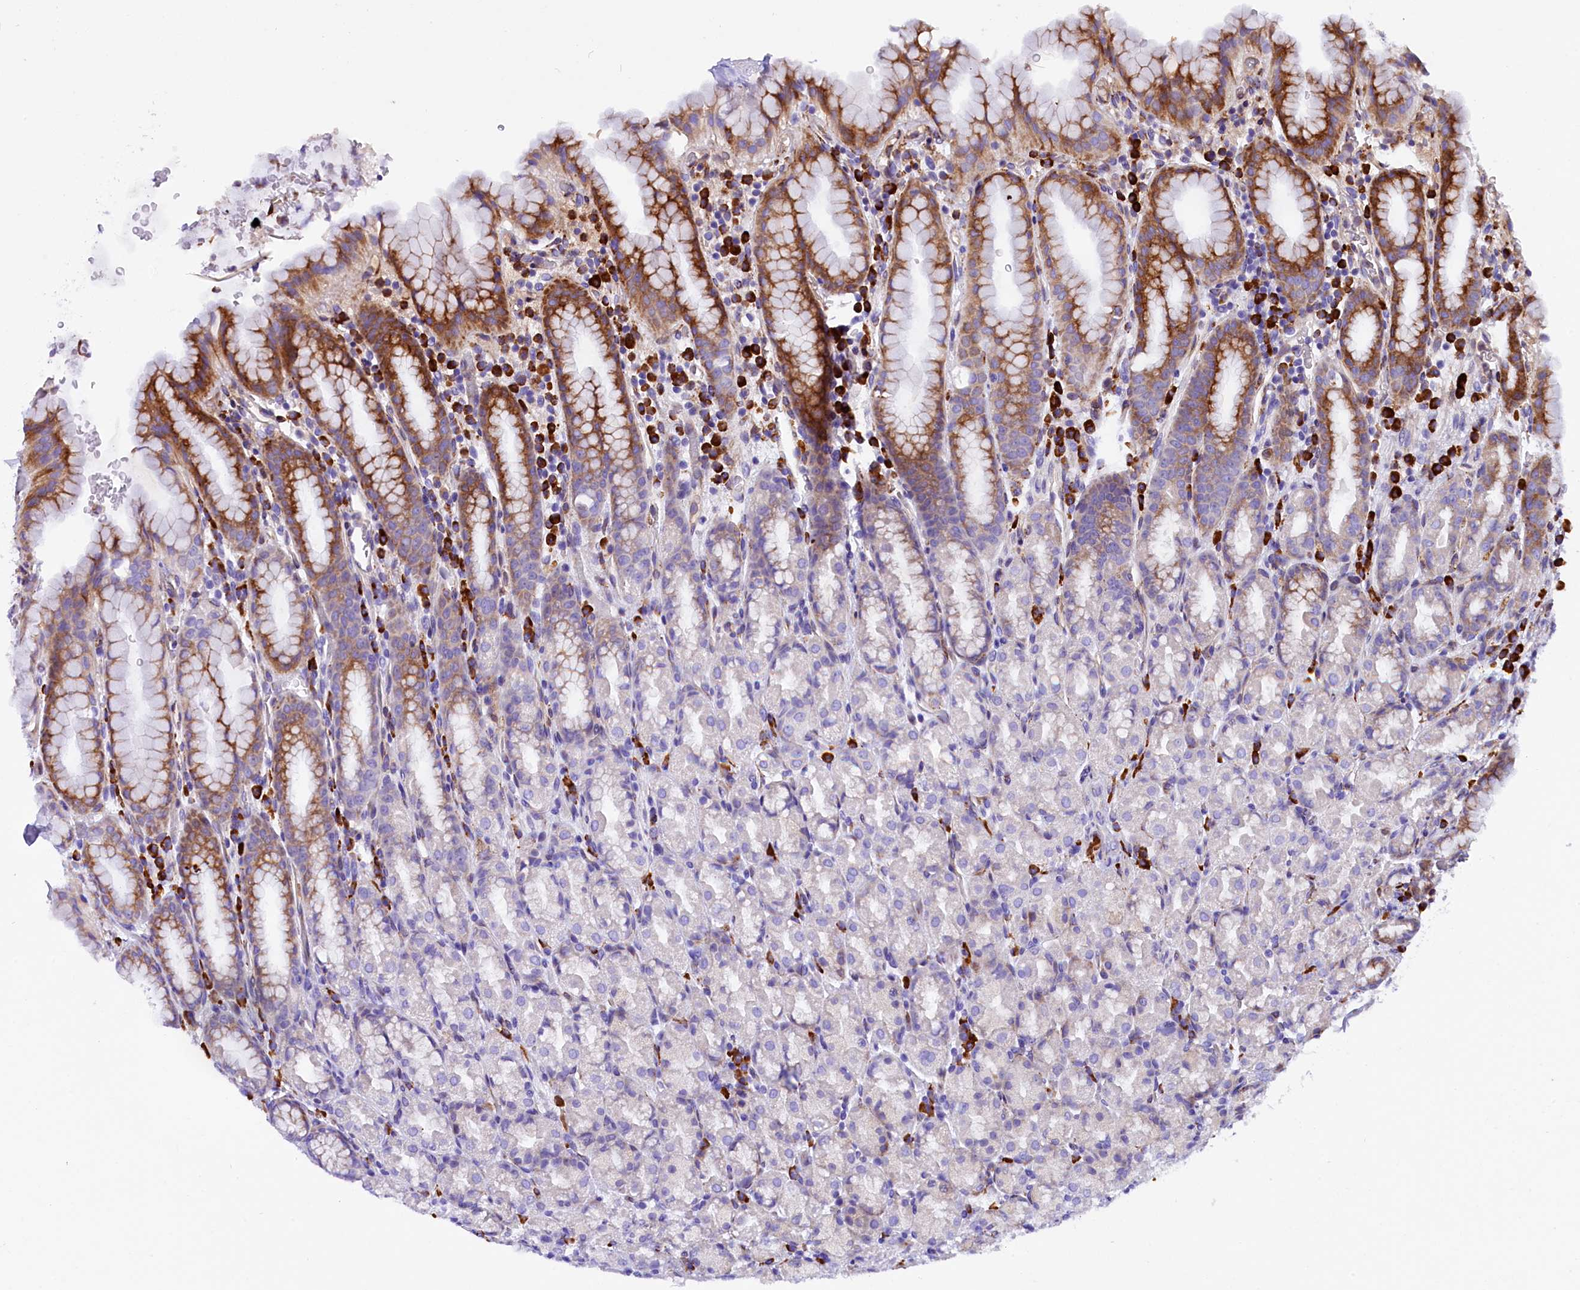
{"staining": {"intensity": "moderate", "quantity": "<25%", "location": "cytoplasmic/membranous"}, "tissue": "stomach", "cell_type": "Glandular cells", "image_type": "normal", "snomed": [{"axis": "morphology", "description": "Normal tissue, NOS"}, {"axis": "topography", "description": "Stomach, upper"}, {"axis": "topography", "description": "Stomach, lower"}, {"axis": "topography", "description": "Small intestine"}], "caption": "Unremarkable stomach exhibits moderate cytoplasmic/membranous expression in approximately <25% of glandular cells (IHC, brightfield microscopy, high magnification)..", "gene": "CMTR2", "patient": {"sex": "male", "age": 68}}